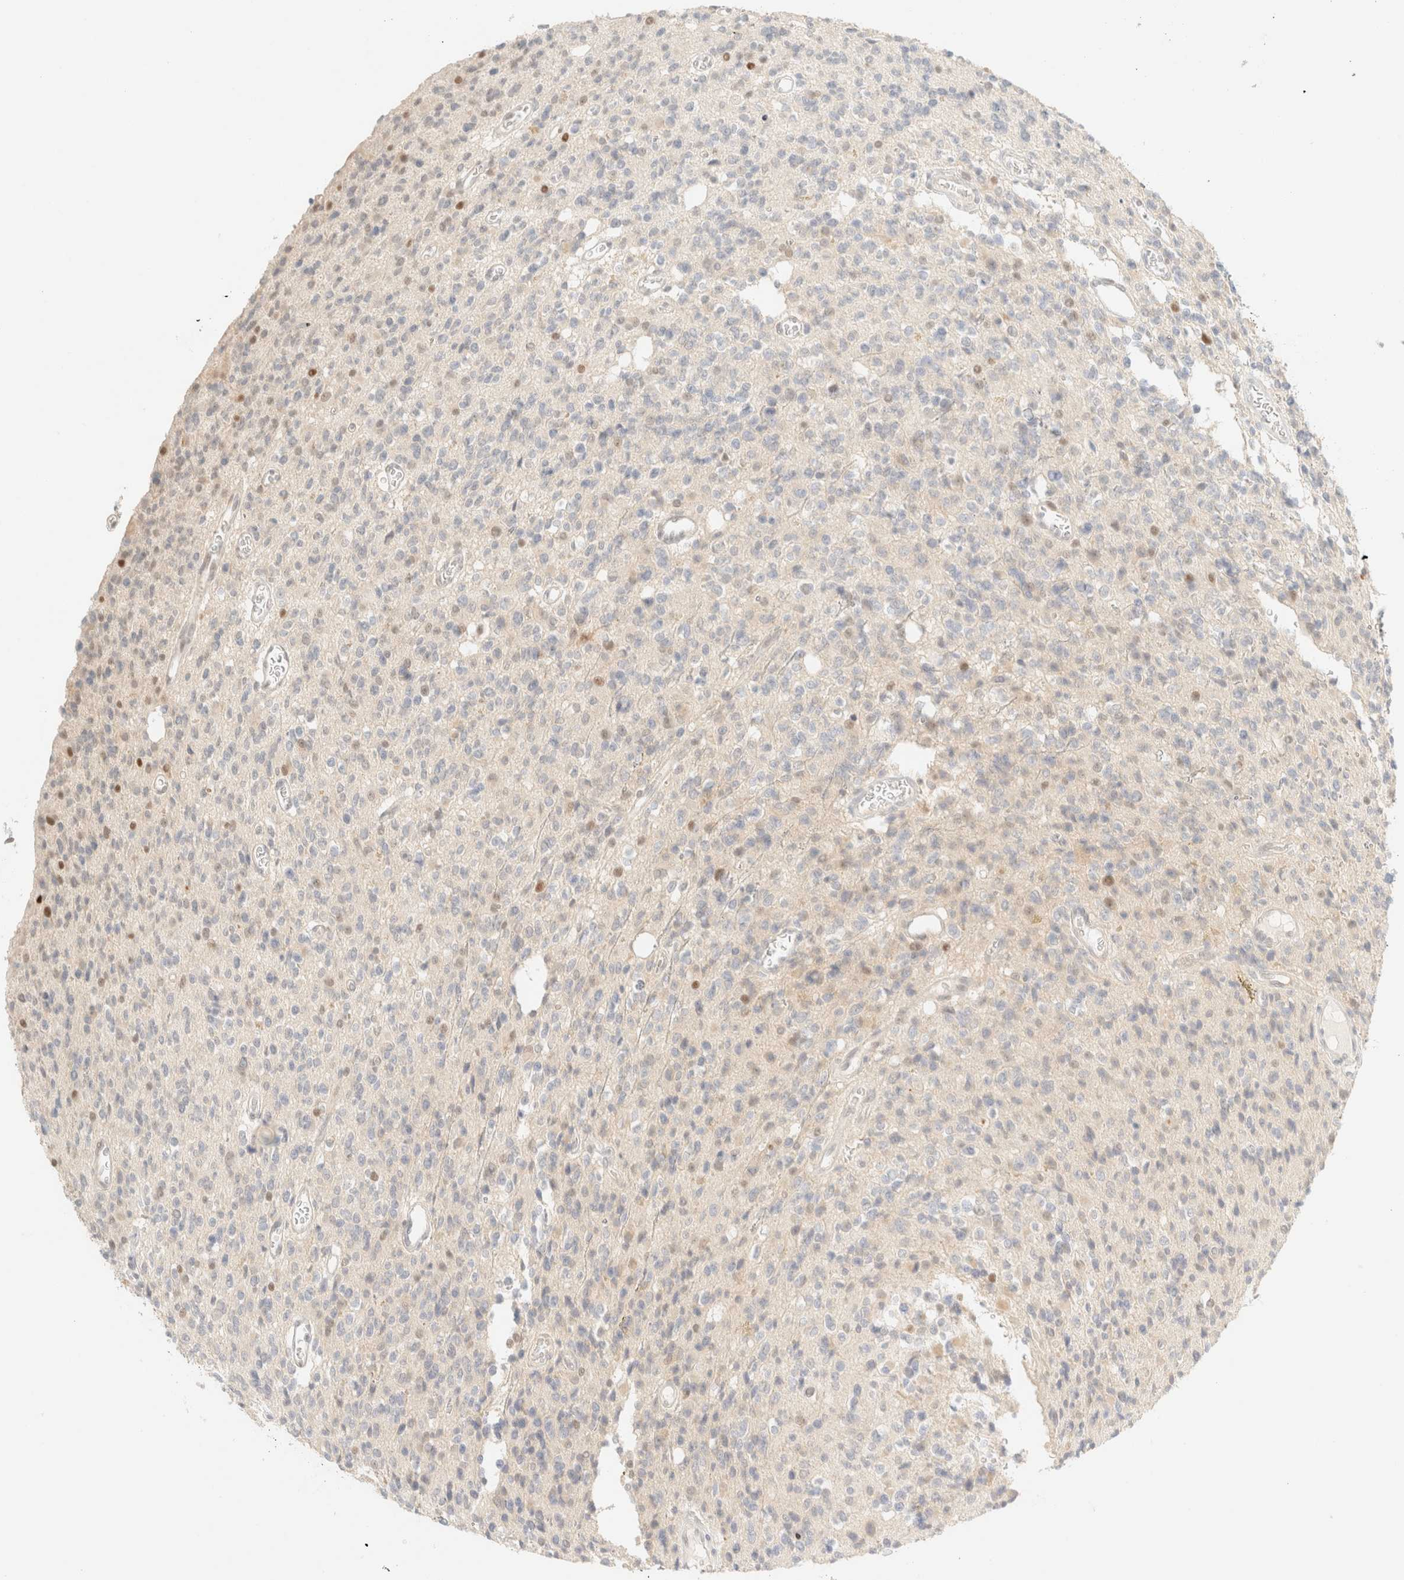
{"staining": {"intensity": "negative", "quantity": "none", "location": "none"}, "tissue": "glioma", "cell_type": "Tumor cells", "image_type": "cancer", "snomed": [{"axis": "morphology", "description": "Glioma, malignant, High grade"}, {"axis": "topography", "description": "Brain"}], "caption": "An IHC image of malignant glioma (high-grade) is shown. There is no staining in tumor cells of malignant glioma (high-grade).", "gene": "TSR1", "patient": {"sex": "male", "age": 34}}